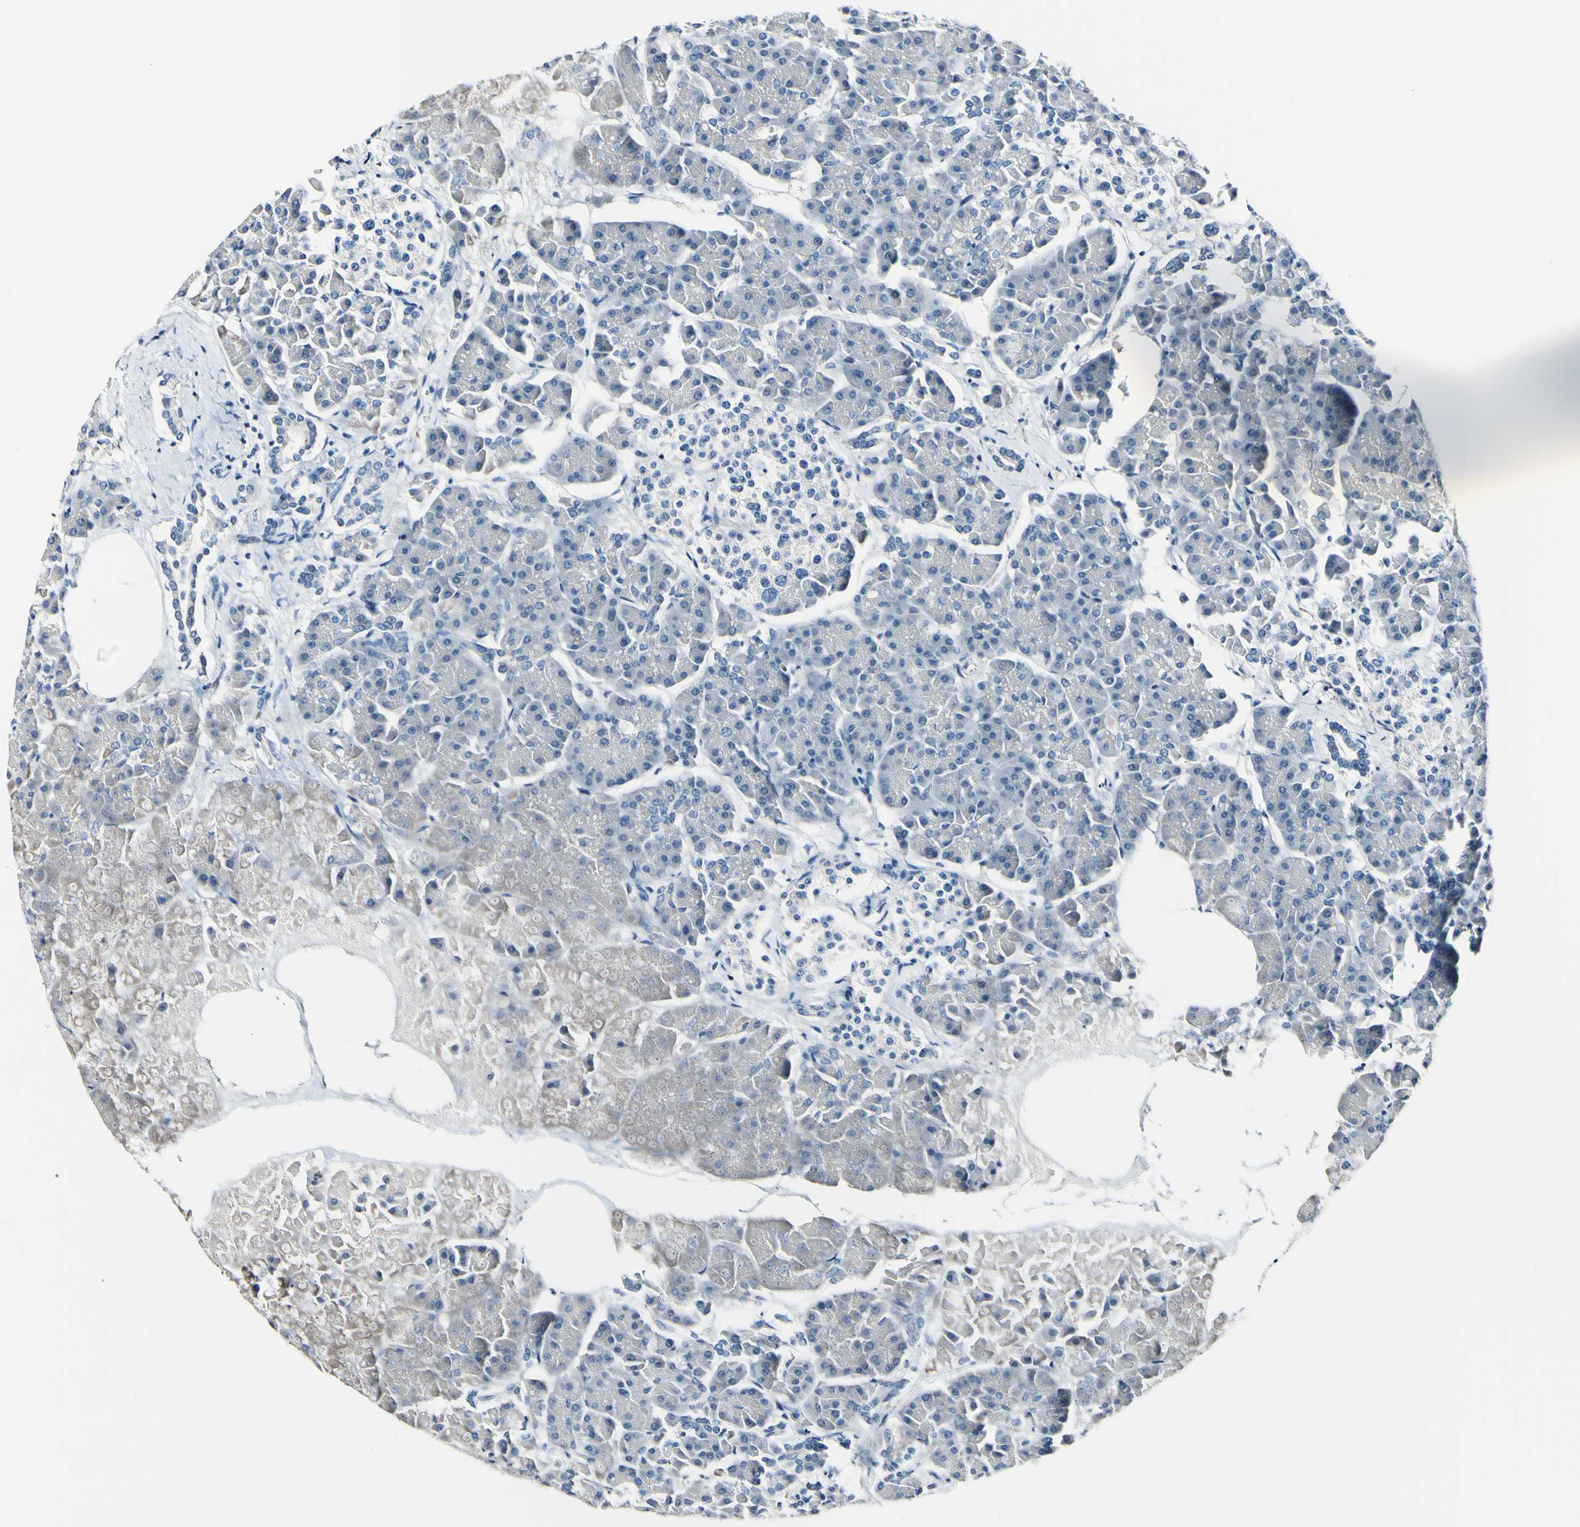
{"staining": {"intensity": "negative", "quantity": "none", "location": "none"}, "tissue": "pancreas", "cell_type": "Exocrine glandular cells", "image_type": "normal", "snomed": [{"axis": "morphology", "description": "Normal tissue, NOS"}, {"axis": "topography", "description": "Pancreas"}], "caption": "Protein analysis of unremarkable pancreas demonstrates no significant positivity in exocrine glandular cells.", "gene": "COL6A3", "patient": {"sex": "female", "age": 70}}